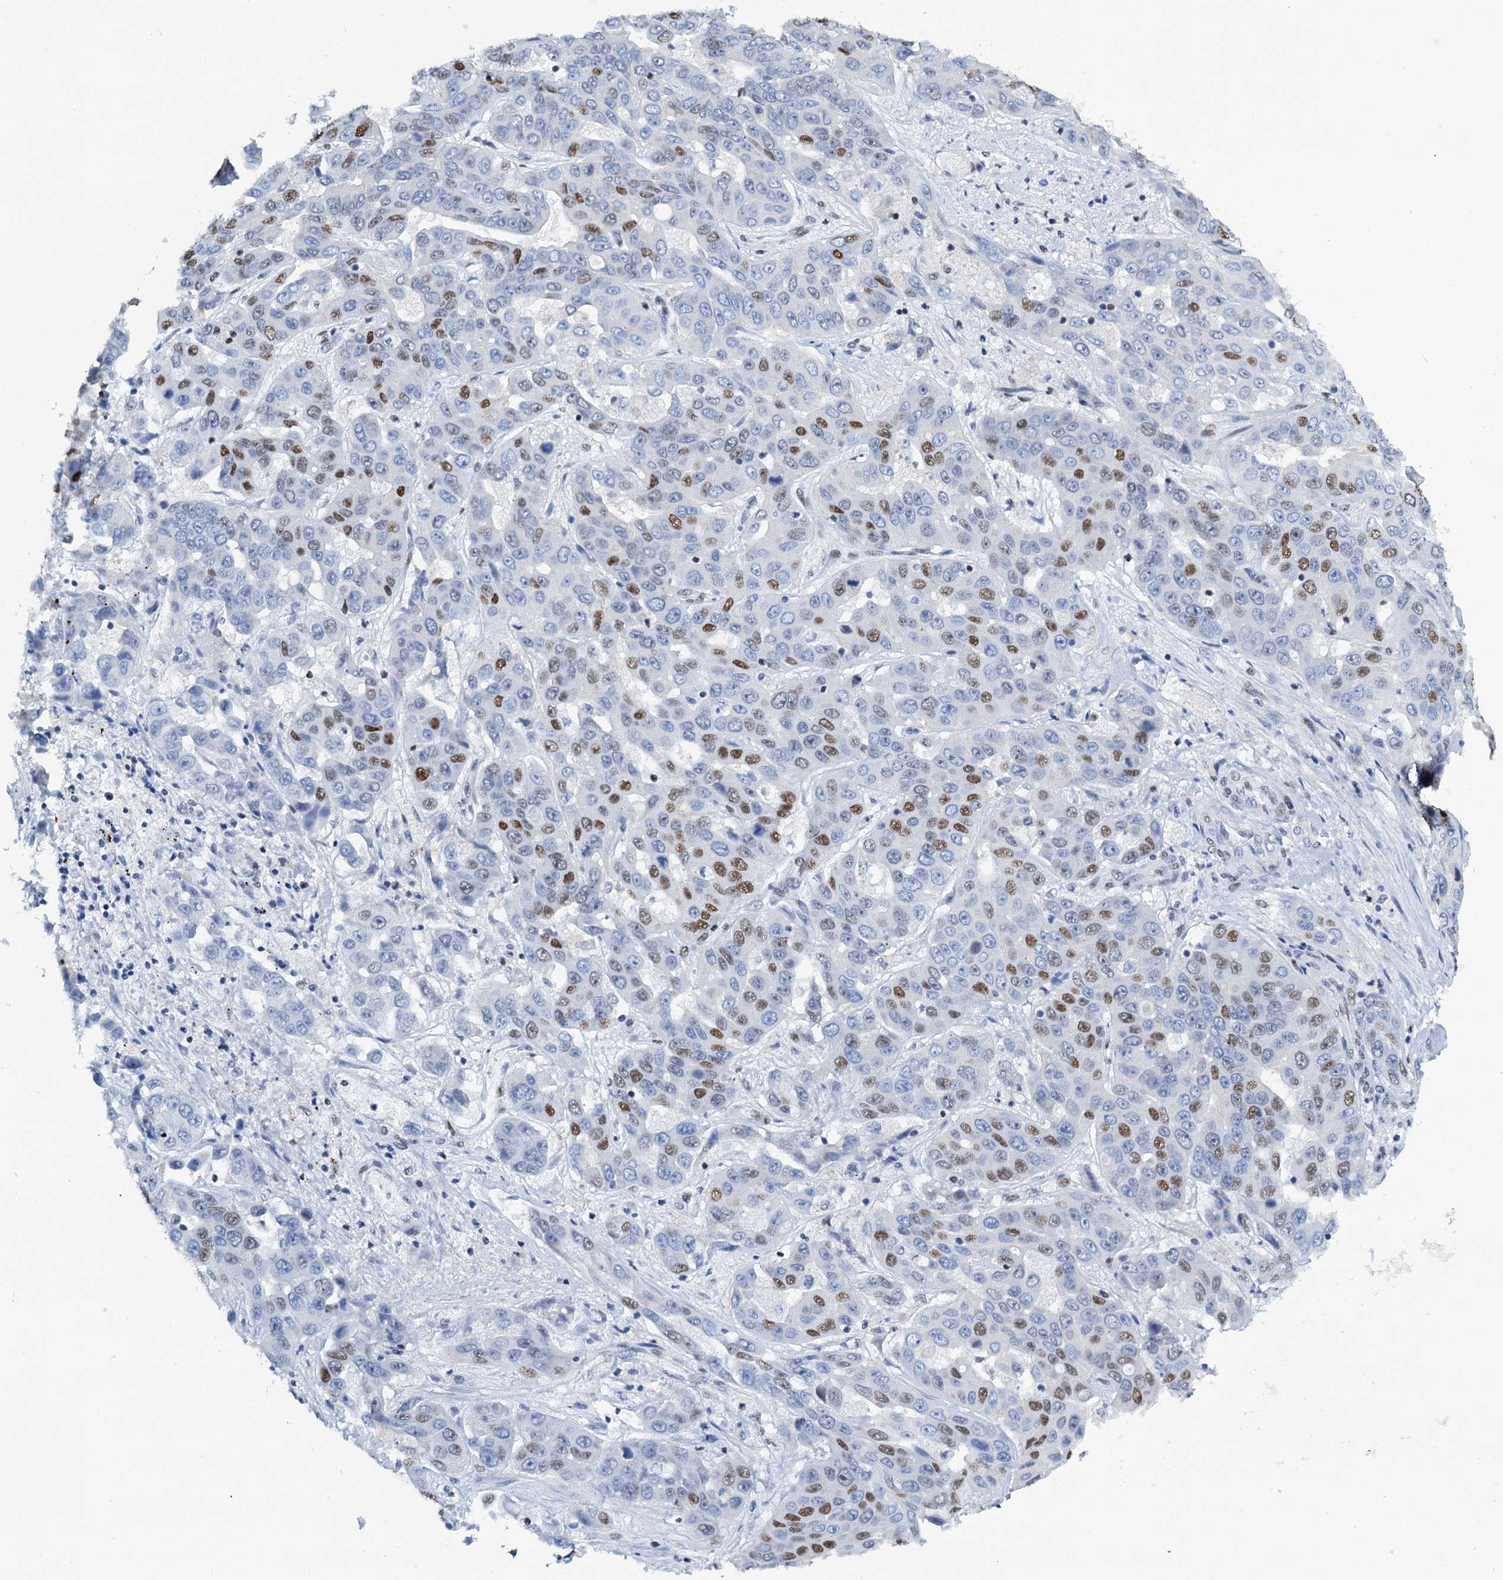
{"staining": {"intensity": "moderate", "quantity": "<25%", "location": "nuclear"}, "tissue": "liver cancer", "cell_type": "Tumor cells", "image_type": "cancer", "snomed": [{"axis": "morphology", "description": "Cholangiocarcinoma"}, {"axis": "topography", "description": "Liver"}], "caption": "DAB (3,3'-diaminobenzidine) immunohistochemical staining of human liver cholangiocarcinoma reveals moderate nuclear protein expression in about <25% of tumor cells.", "gene": "SLTM", "patient": {"sex": "female", "age": 52}}